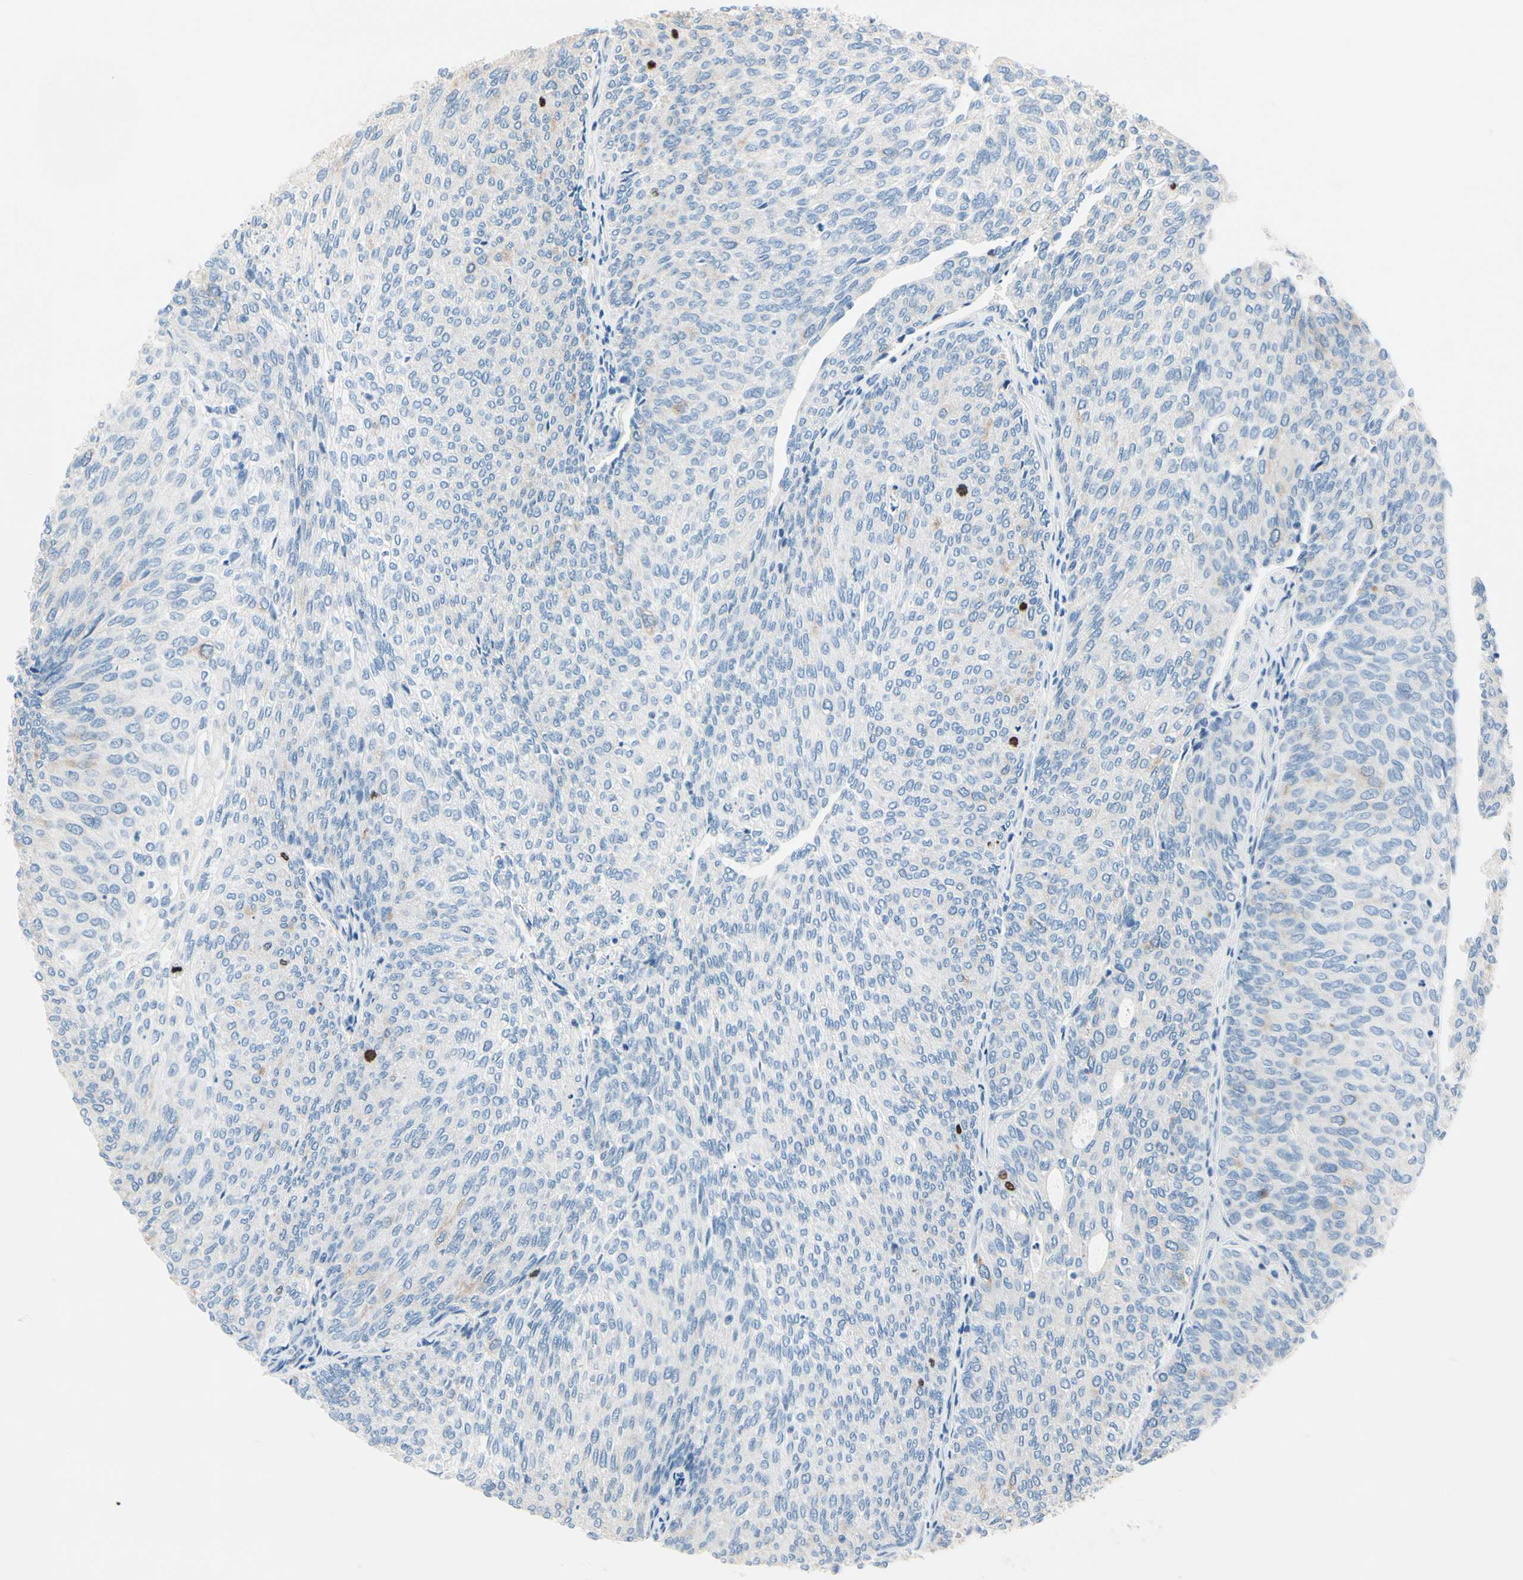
{"staining": {"intensity": "negative", "quantity": "none", "location": "none"}, "tissue": "urothelial cancer", "cell_type": "Tumor cells", "image_type": "cancer", "snomed": [{"axis": "morphology", "description": "Urothelial carcinoma, Low grade"}, {"axis": "topography", "description": "Urinary bladder"}], "caption": "This is an immunohistochemistry histopathology image of human urothelial carcinoma (low-grade). There is no positivity in tumor cells.", "gene": "CKAP2", "patient": {"sex": "female", "age": 79}}